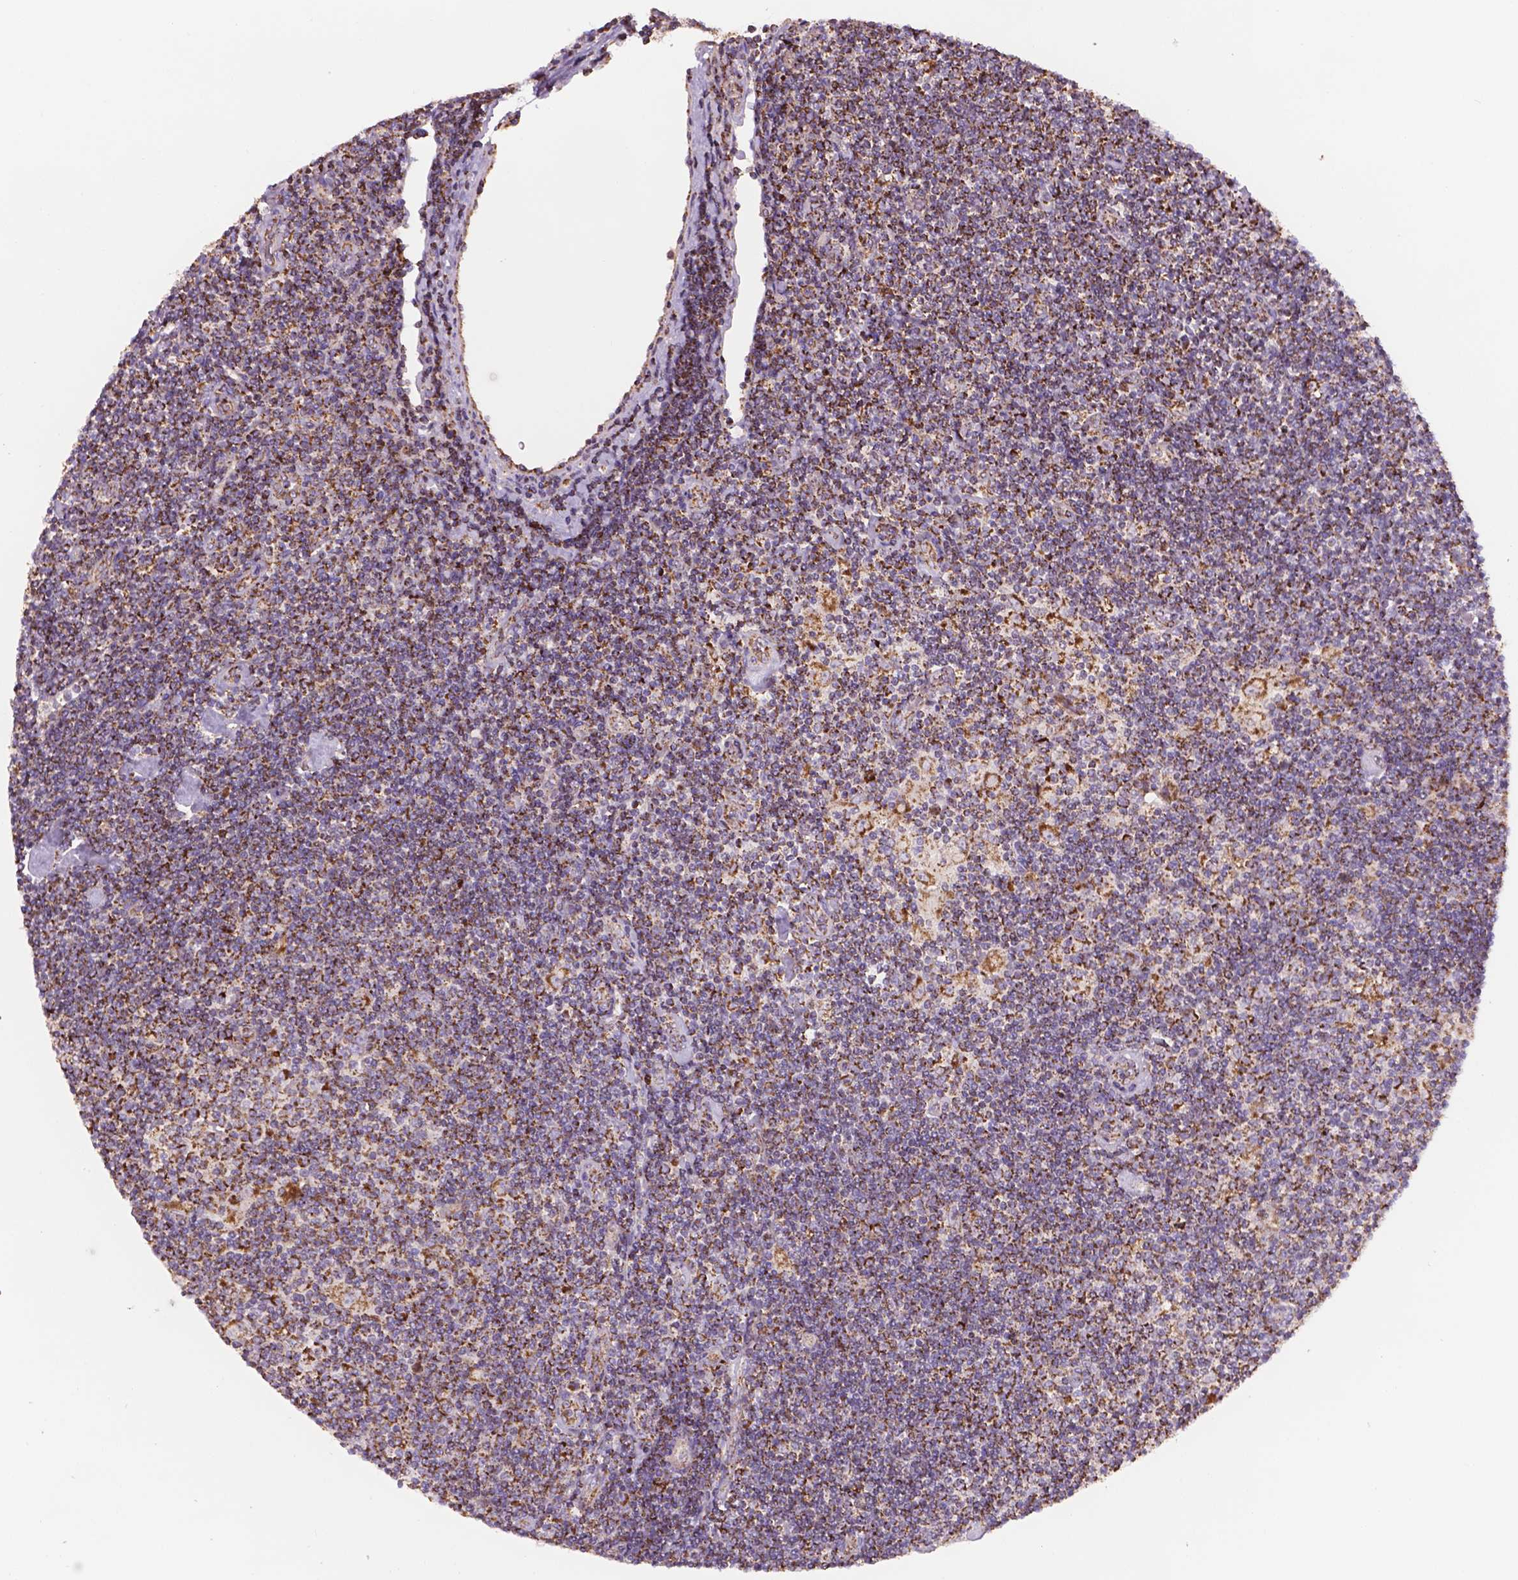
{"staining": {"intensity": "strong", "quantity": "25%-75%", "location": "cytoplasmic/membranous"}, "tissue": "lymphoma", "cell_type": "Tumor cells", "image_type": "cancer", "snomed": [{"axis": "morphology", "description": "Hodgkin's disease, NOS"}, {"axis": "topography", "description": "Lymph node"}], "caption": "Hodgkin's disease was stained to show a protein in brown. There is high levels of strong cytoplasmic/membranous expression in about 25%-75% of tumor cells.", "gene": "PIBF1", "patient": {"sex": "male", "age": 40}}